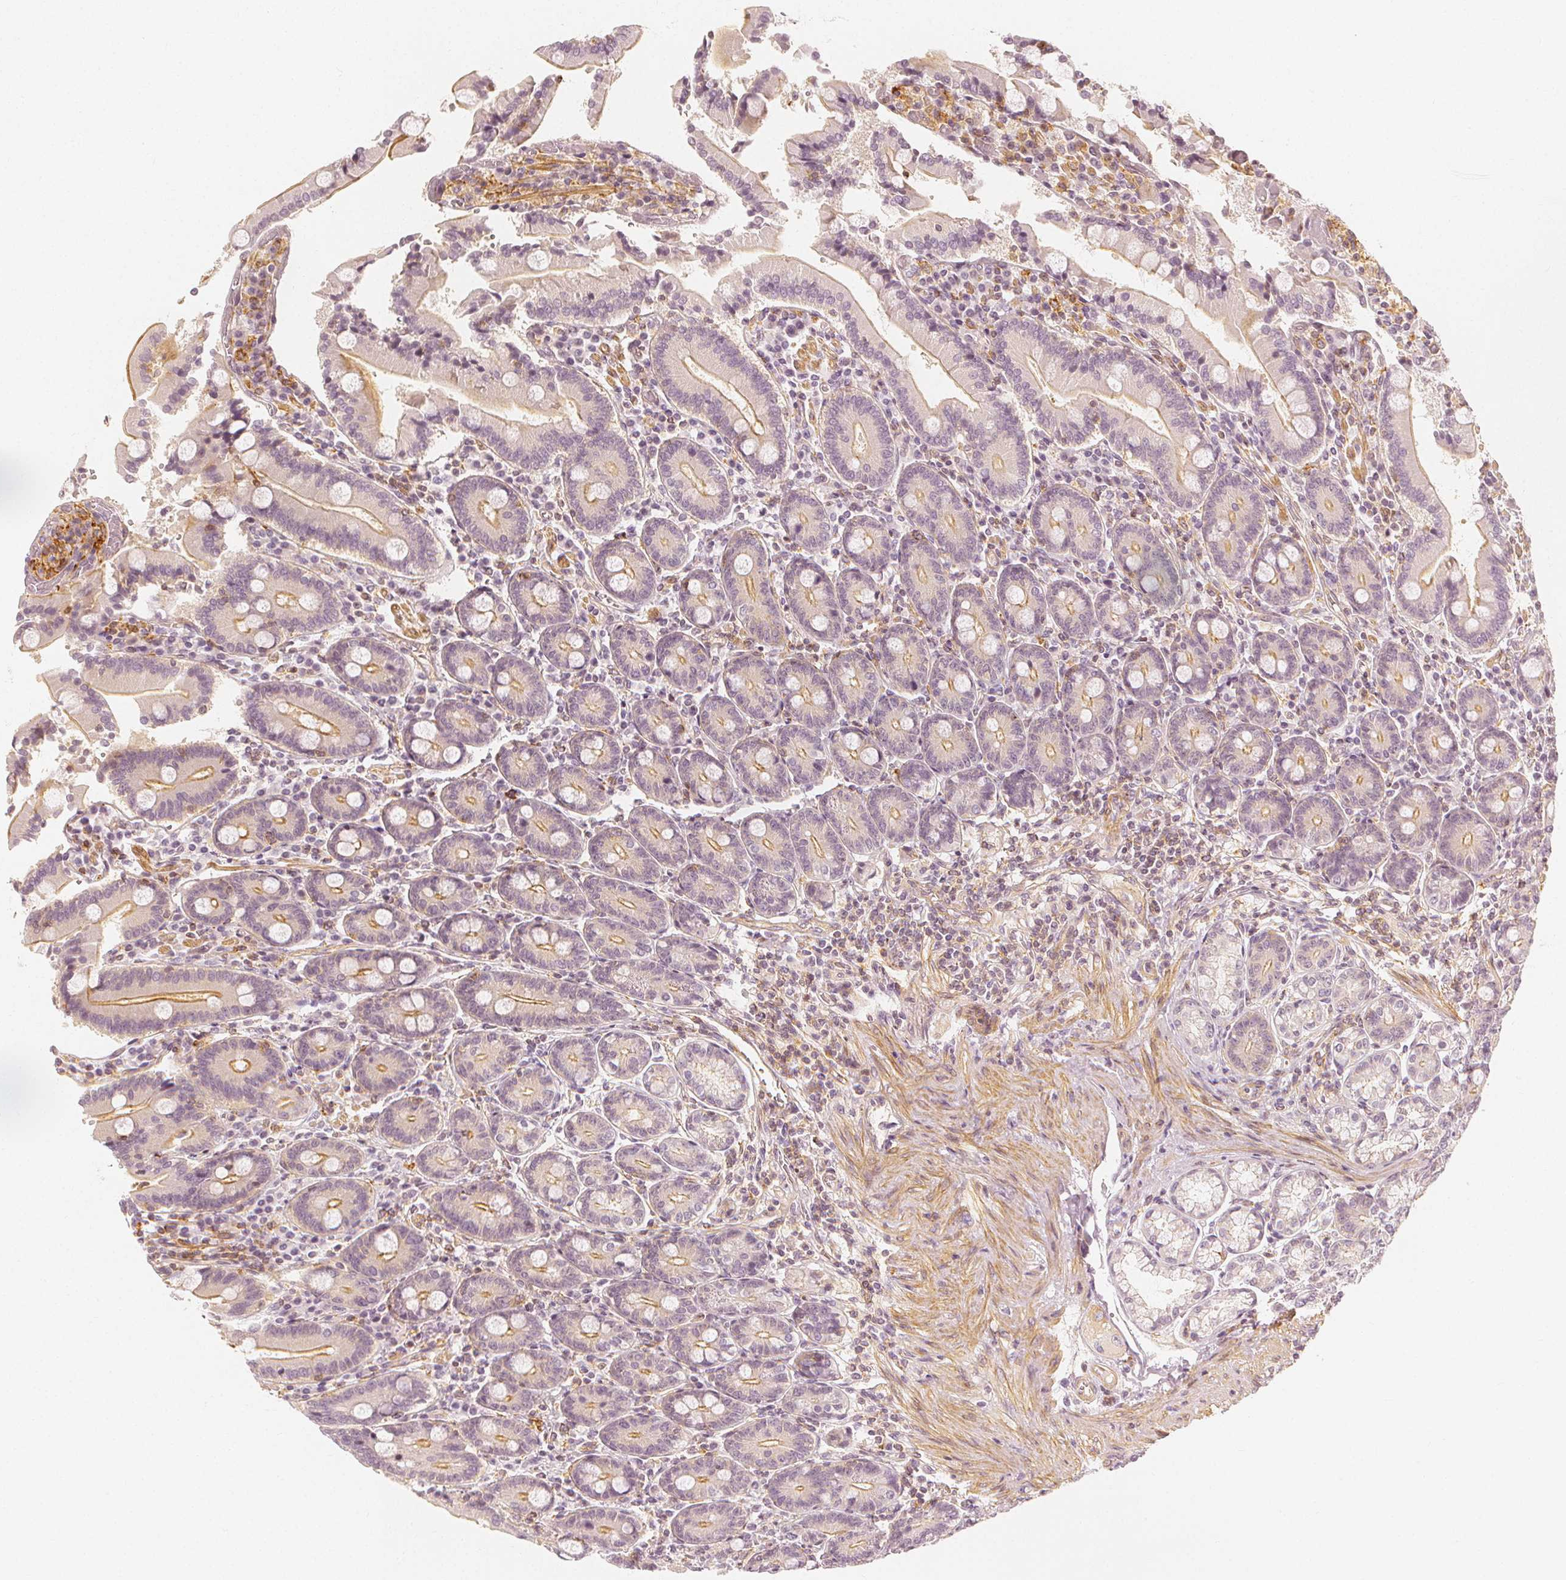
{"staining": {"intensity": "moderate", "quantity": "25%-75%", "location": "cytoplasmic/membranous"}, "tissue": "duodenum", "cell_type": "Glandular cells", "image_type": "normal", "snomed": [{"axis": "morphology", "description": "Normal tissue, NOS"}, {"axis": "topography", "description": "Duodenum"}], "caption": "The immunohistochemical stain labels moderate cytoplasmic/membranous positivity in glandular cells of unremarkable duodenum. (DAB (3,3'-diaminobenzidine) IHC with brightfield microscopy, high magnification).", "gene": "ARHGAP26", "patient": {"sex": "female", "age": 62}}